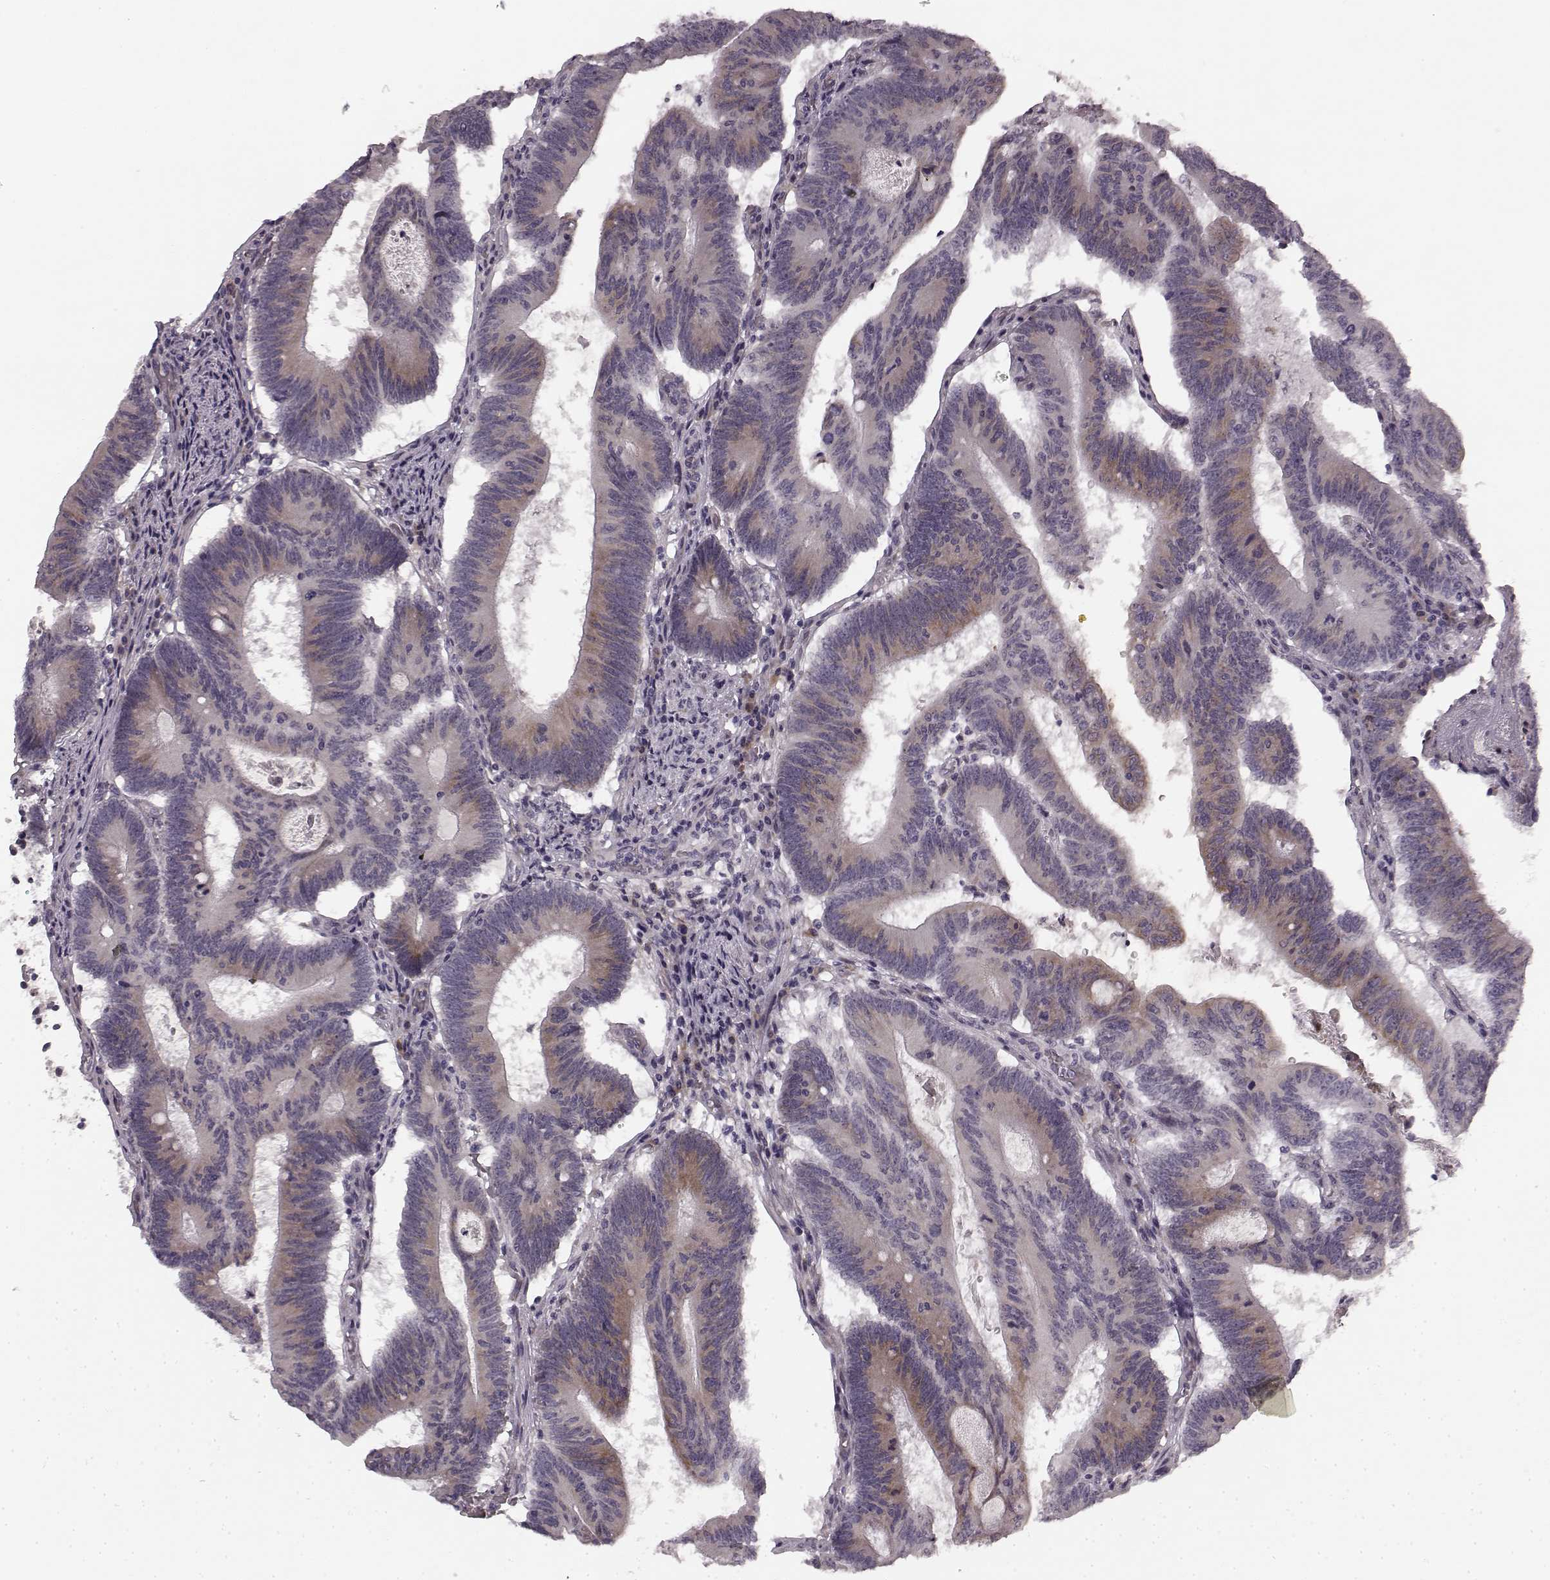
{"staining": {"intensity": "weak", "quantity": "<25%", "location": "cytoplasmic/membranous"}, "tissue": "colorectal cancer", "cell_type": "Tumor cells", "image_type": "cancer", "snomed": [{"axis": "morphology", "description": "Adenocarcinoma, NOS"}, {"axis": "topography", "description": "Colon"}], "caption": "This photomicrograph is of adenocarcinoma (colorectal) stained with IHC to label a protein in brown with the nuclei are counter-stained blue. There is no expression in tumor cells.", "gene": "FAM234B", "patient": {"sex": "female", "age": 70}}